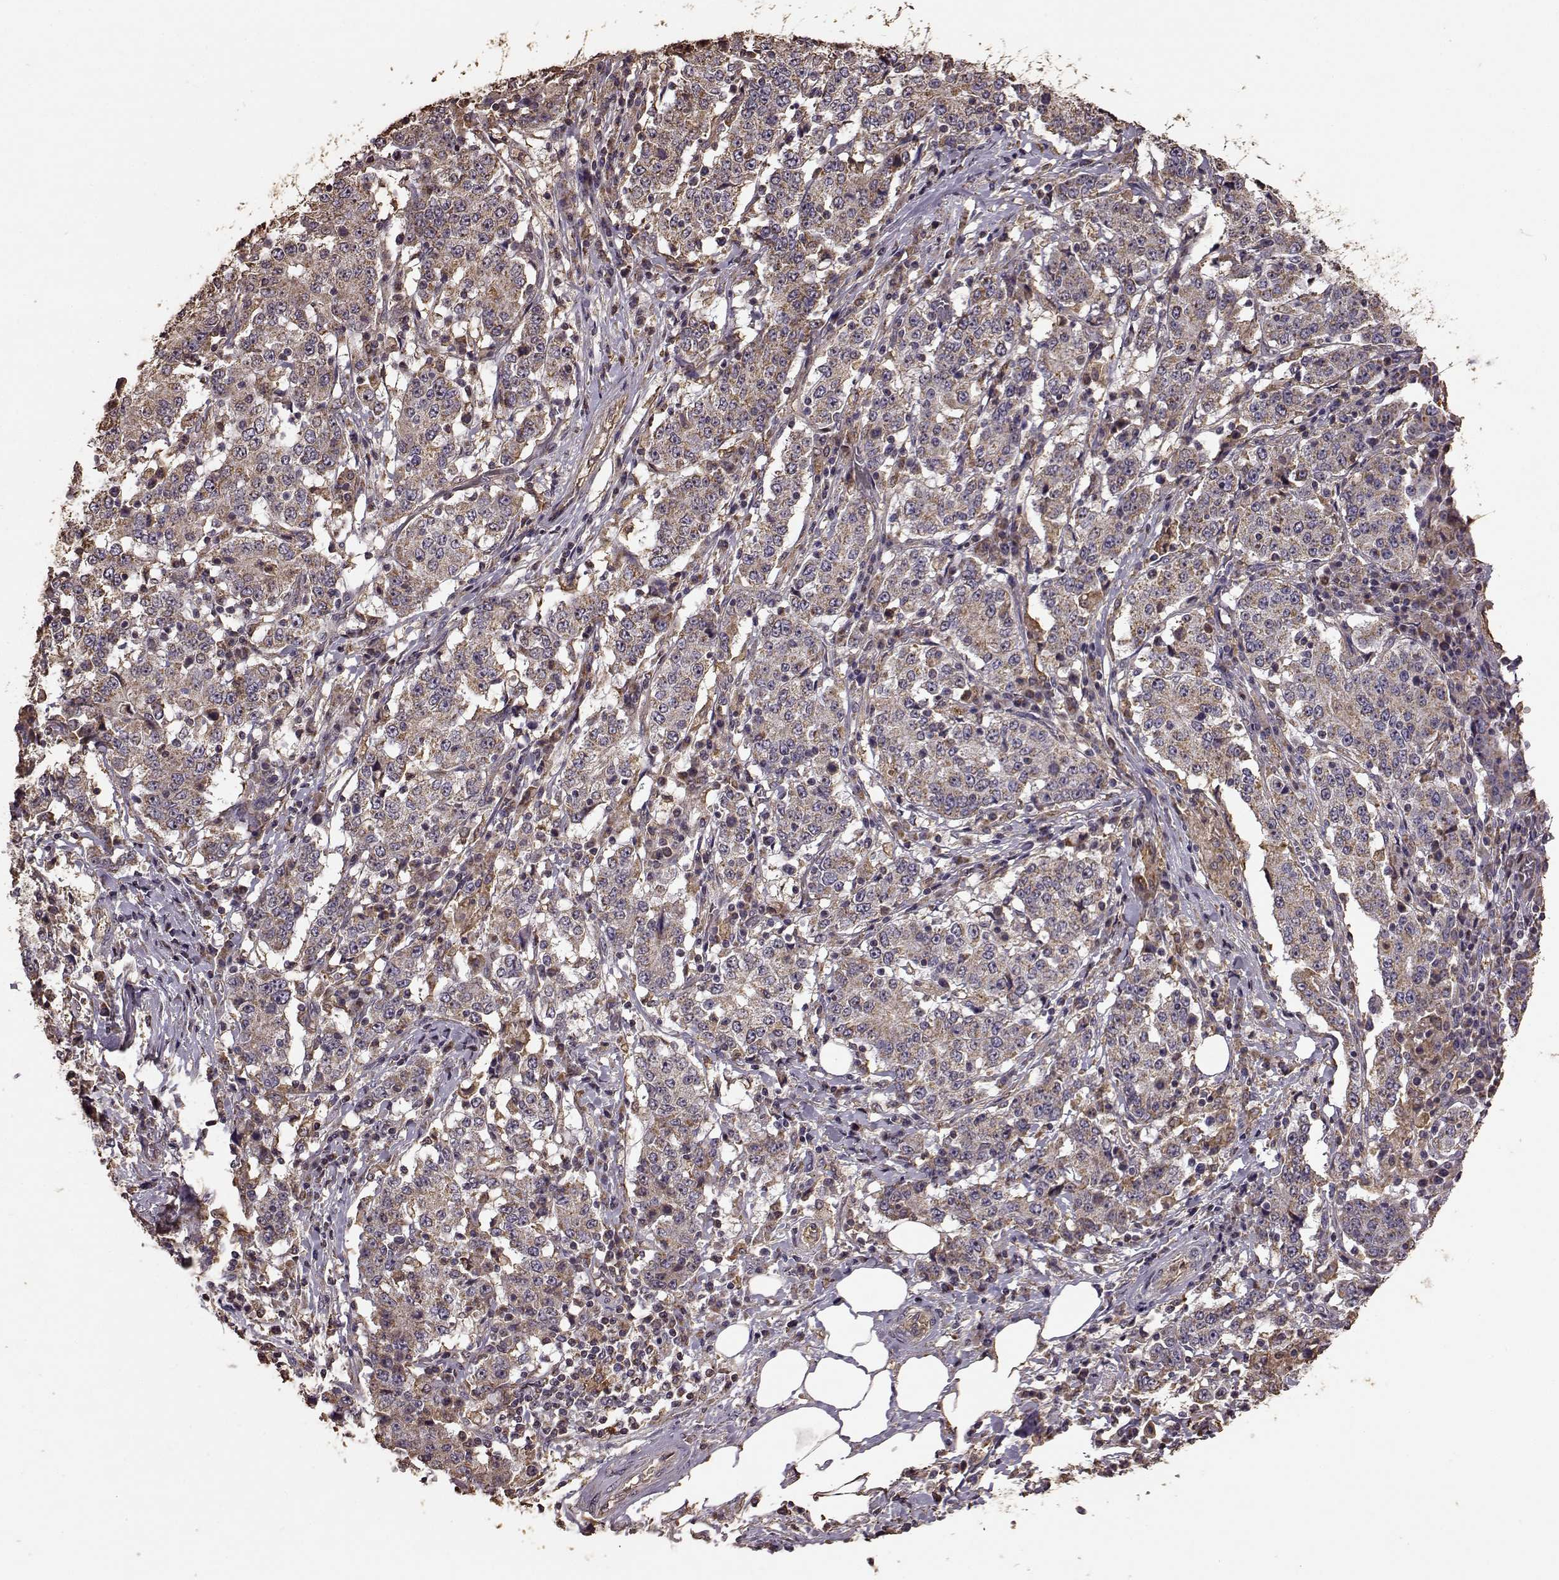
{"staining": {"intensity": "moderate", "quantity": ">75%", "location": "cytoplasmic/membranous"}, "tissue": "stomach cancer", "cell_type": "Tumor cells", "image_type": "cancer", "snomed": [{"axis": "morphology", "description": "Adenocarcinoma, NOS"}, {"axis": "topography", "description": "Stomach"}], "caption": "Human stomach cancer (adenocarcinoma) stained for a protein (brown) exhibits moderate cytoplasmic/membranous positive staining in approximately >75% of tumor cells.", "gene": "PTGES2", "patient": {"sex": "male", "age": 59}}